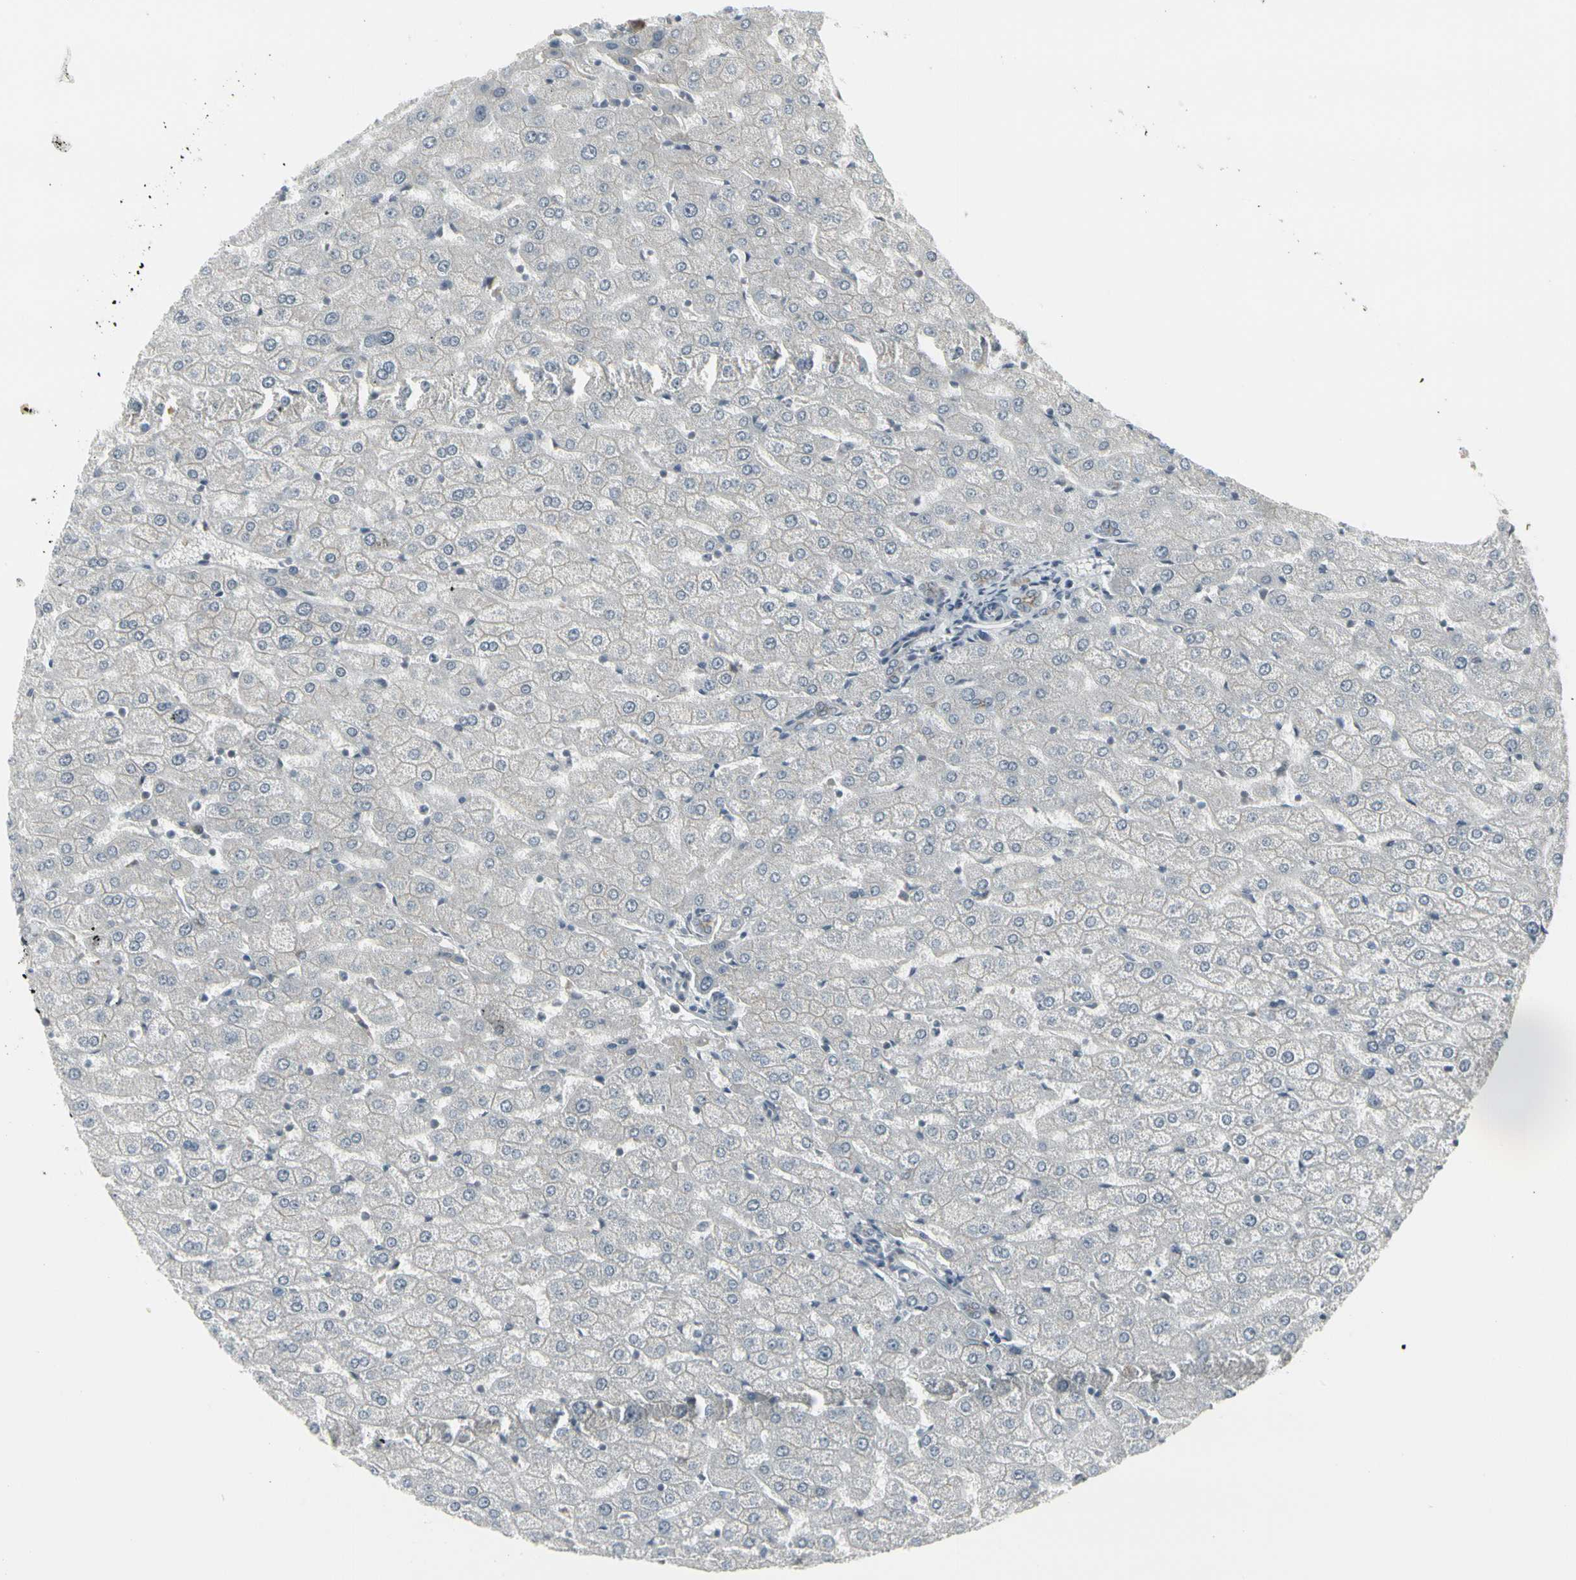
{"staining": {"intensity": "weak", "quantity": ">75%", "location": "cytoplasmic/membranous"}, "tissue": "liver", "cell_type": "Cholangiocytes", "image_type": "normal", "snomed": [{"axis": "morphology", "description": "Normal tissue, NOS"}, {"axis": "morphology", "description": "Fibrosis, NOS"}, {"axis": "topography", "description": "Liver"}], "caption": "Human liver stained for a protein (brown) demonstrates weak cytoplasmic/membranous positive staining in approximately >75% of cholangiocytes.", "gene": "EPS15", "patient": {"sex": "female", "age": 29}}